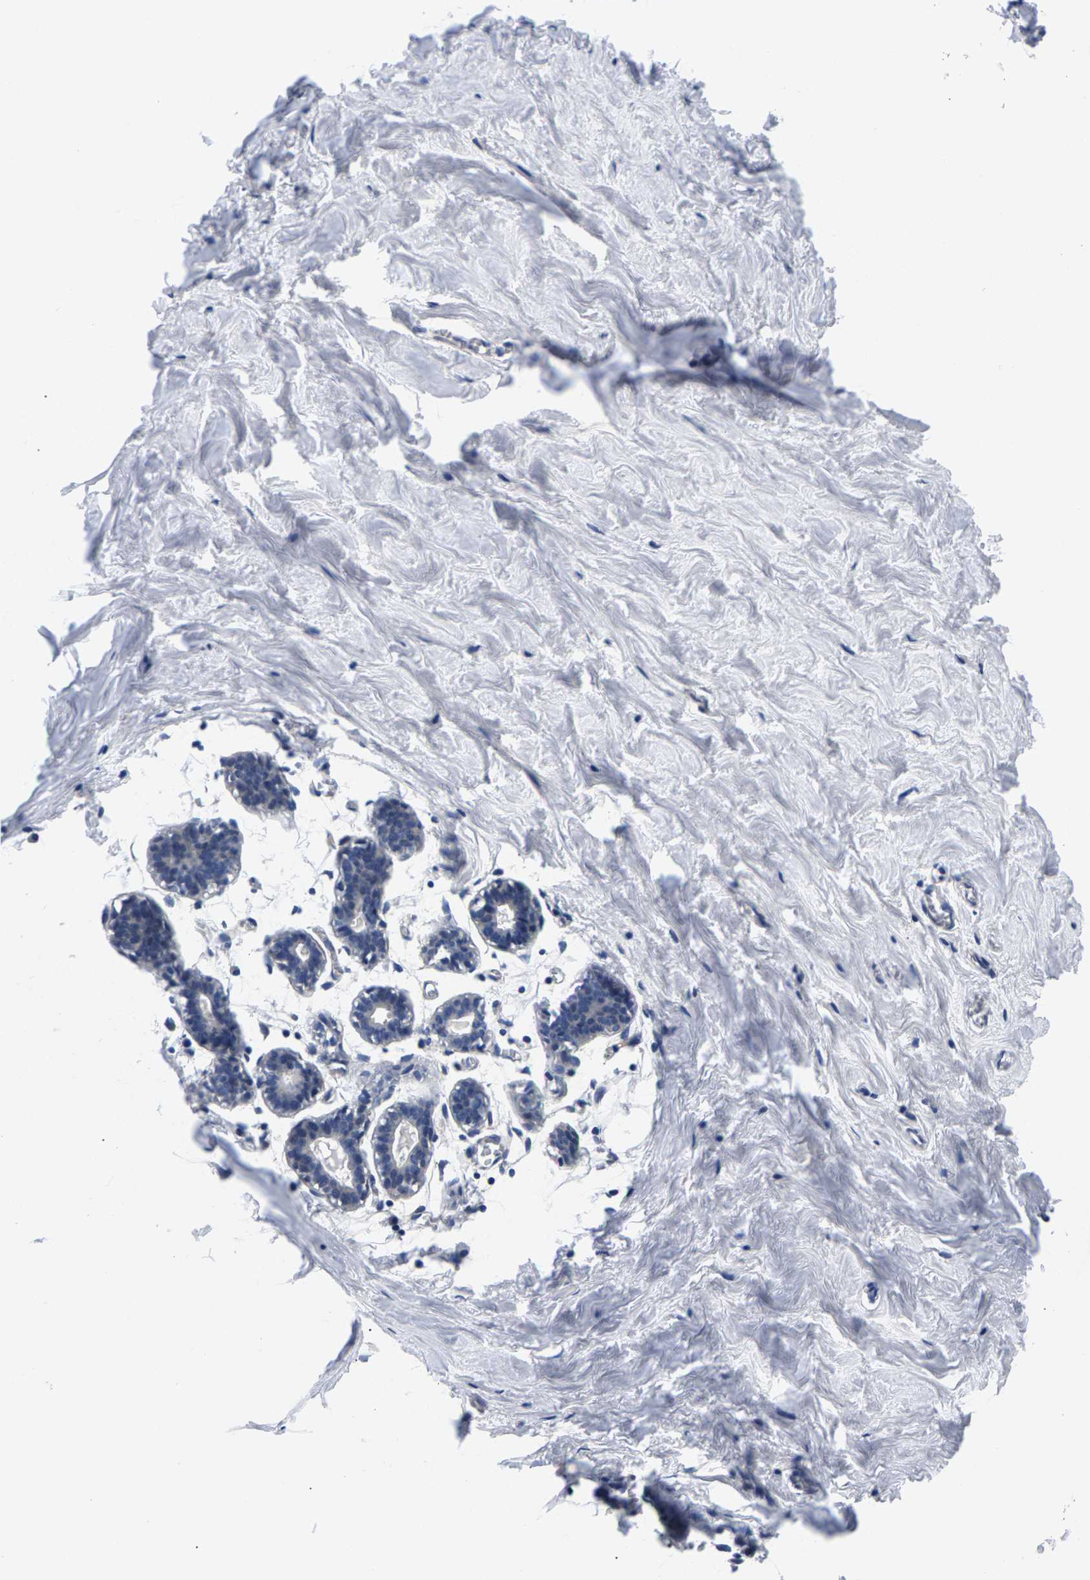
{"staining": {"intensity": "negative", "quantity": "none", "location": "none"}, "tissue": "breast", "cell_type": "Adipocytes", "image_type": "normal", "snomed": [{"axis": "morphology", "description": "Normal tissue, NOS"}, {"axis": "topography", "description": "Breast"}], "caption": "The immunohistochemistry (IHC) image has no significant positivity in adipocytes of breast. (DAB IHC, high magnification).", "gene": "P2RY4", "patient": {"sex": "female", "age": 27}}